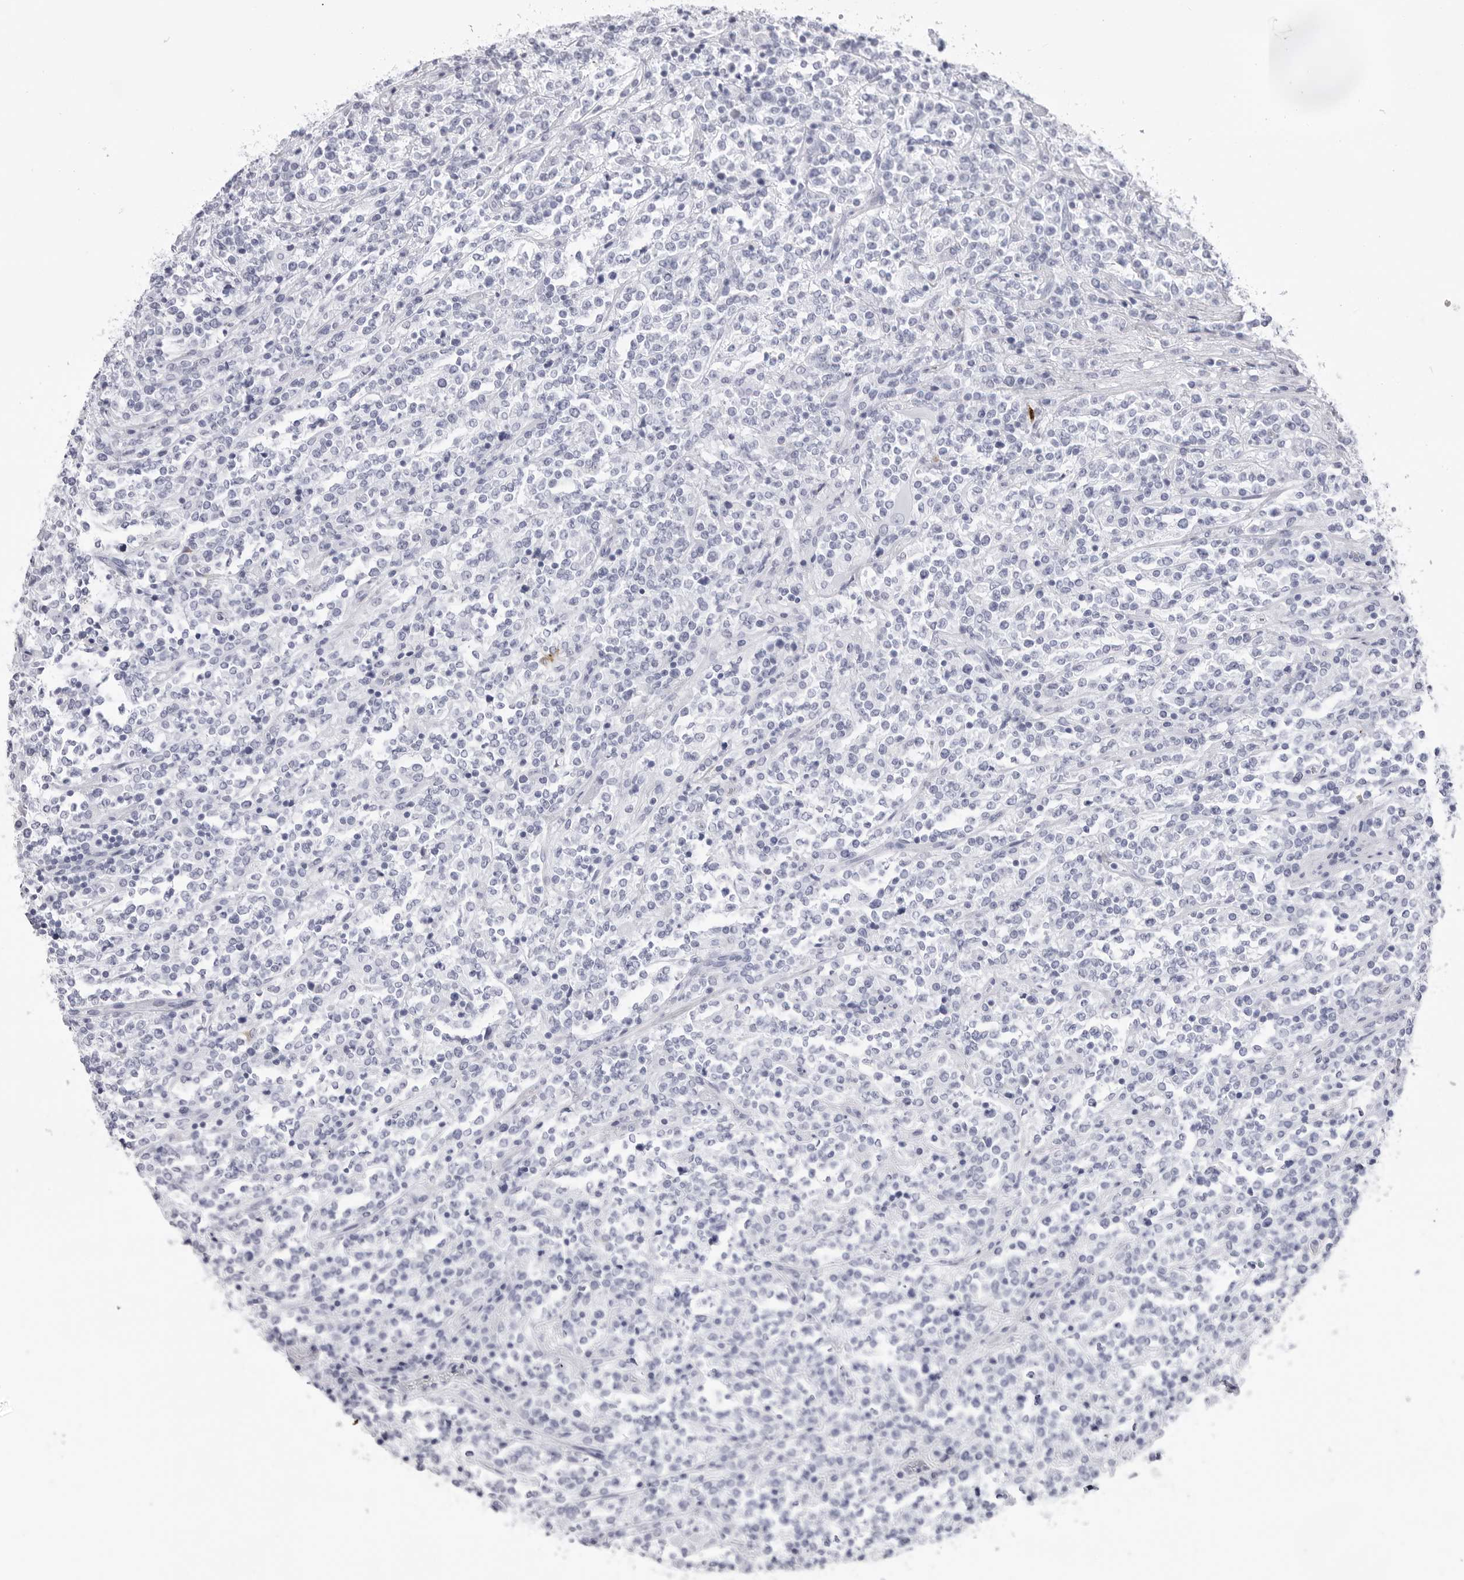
{"staining": {"intensity": "negative", "quantity": "none", "location": "none"}, "tissue": "lymphoma", "cell_type": "Tumor cells", "image_type": "cancer", "snomed": [{"axis": "morphology", "description": "Malignant lymphoma, non-Hodgkin's type, High grade"}, {"axis": "topography", "description": "Soft tissue"}], "caption": "High-grade malignant lymphoma, non-Hodgkin's type was stained to show a protein in brown. There is no significant expression in tumor cells. The staining is performed using DAB brown chromogen with nuclei counter-stained in using hematoxylin.", "gene": "CST2", "patient": {"sex": "male", "age": 18}}